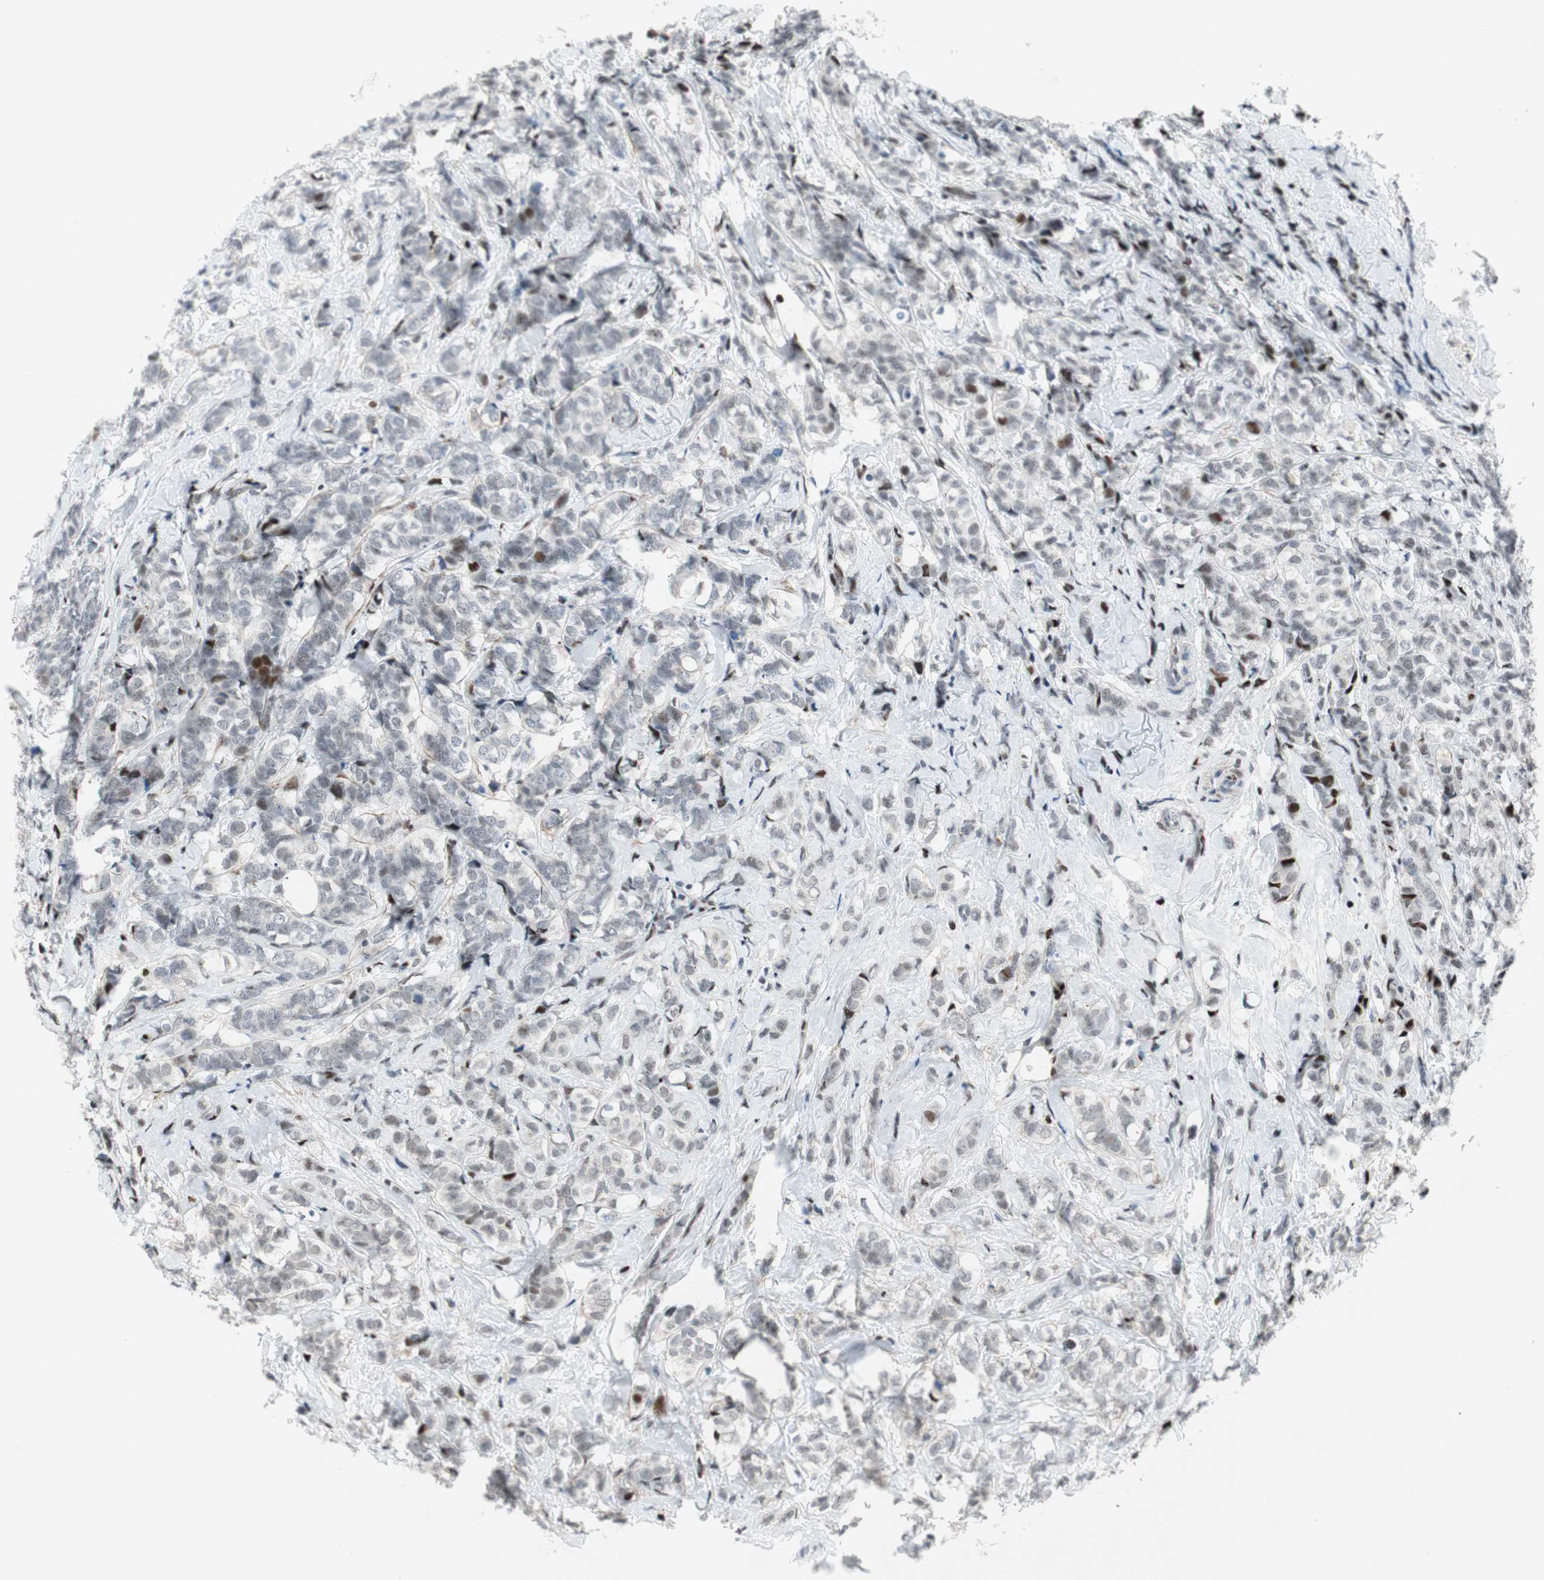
{"staining": {"intensity": "weak", "quantity": "<25%", "location": "nuclear"}, "tissue": "breast cancer", "cell_type": "Tumor cells", "image_type": "cancer", "snomed": [{"axis": "morphology", "description": "Lobular carcinoma"}, {"axis": "topography", "description": "Breast"}], "caption": "This is an immunohistochemistry histopathology image of breast cancer (lobular carcinoma). There is no positivity in tumor cells.", "gene": "FBXO44", "patient": {"sex": "female", "age": 60}}